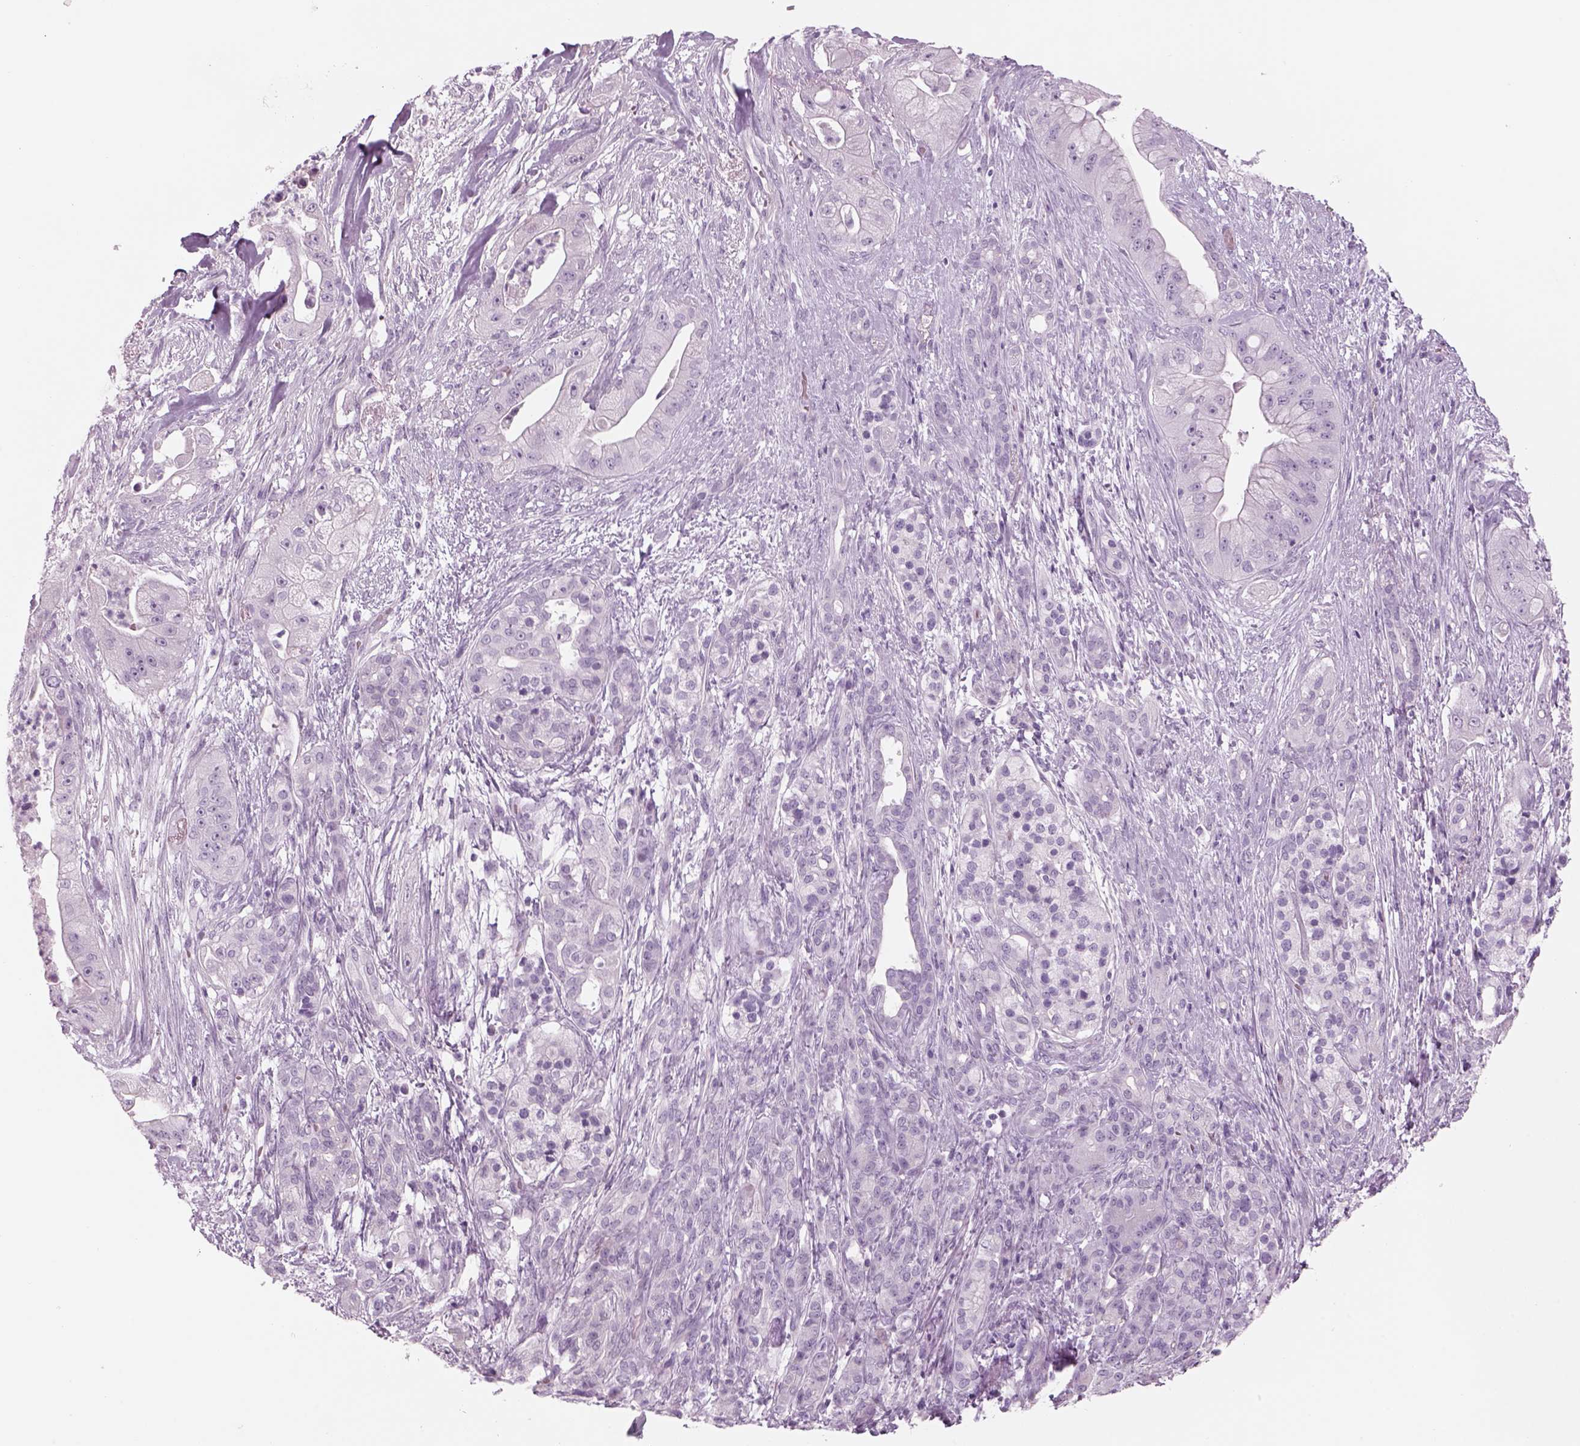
{"staining": {"intensity": "negative", "quantity": "none", "location": "none"}, "tissue": "pancreatic cancer", "cell_type": "Tumor cells", "image_type": "cancer", "snomed": [{"axis": "morphology", "description": "Normal tissue, NOS"}, {"axis": "morphology", "description": "Inflammation, NOS"}, {"axis": "morphology", "description": "Adenocarcinoma, NOS"}, {"axis": "topography", "description": "Pancreas"}], "caption": "A high-resolution micrograph shows immunohistochemistry (IHC) staining of pancreatic cancer (adenocarcinoma), which shows no significant expression in tumor cells.", "gene": "GAS2L2", "patient": {"sex": "male", "age": 57}}